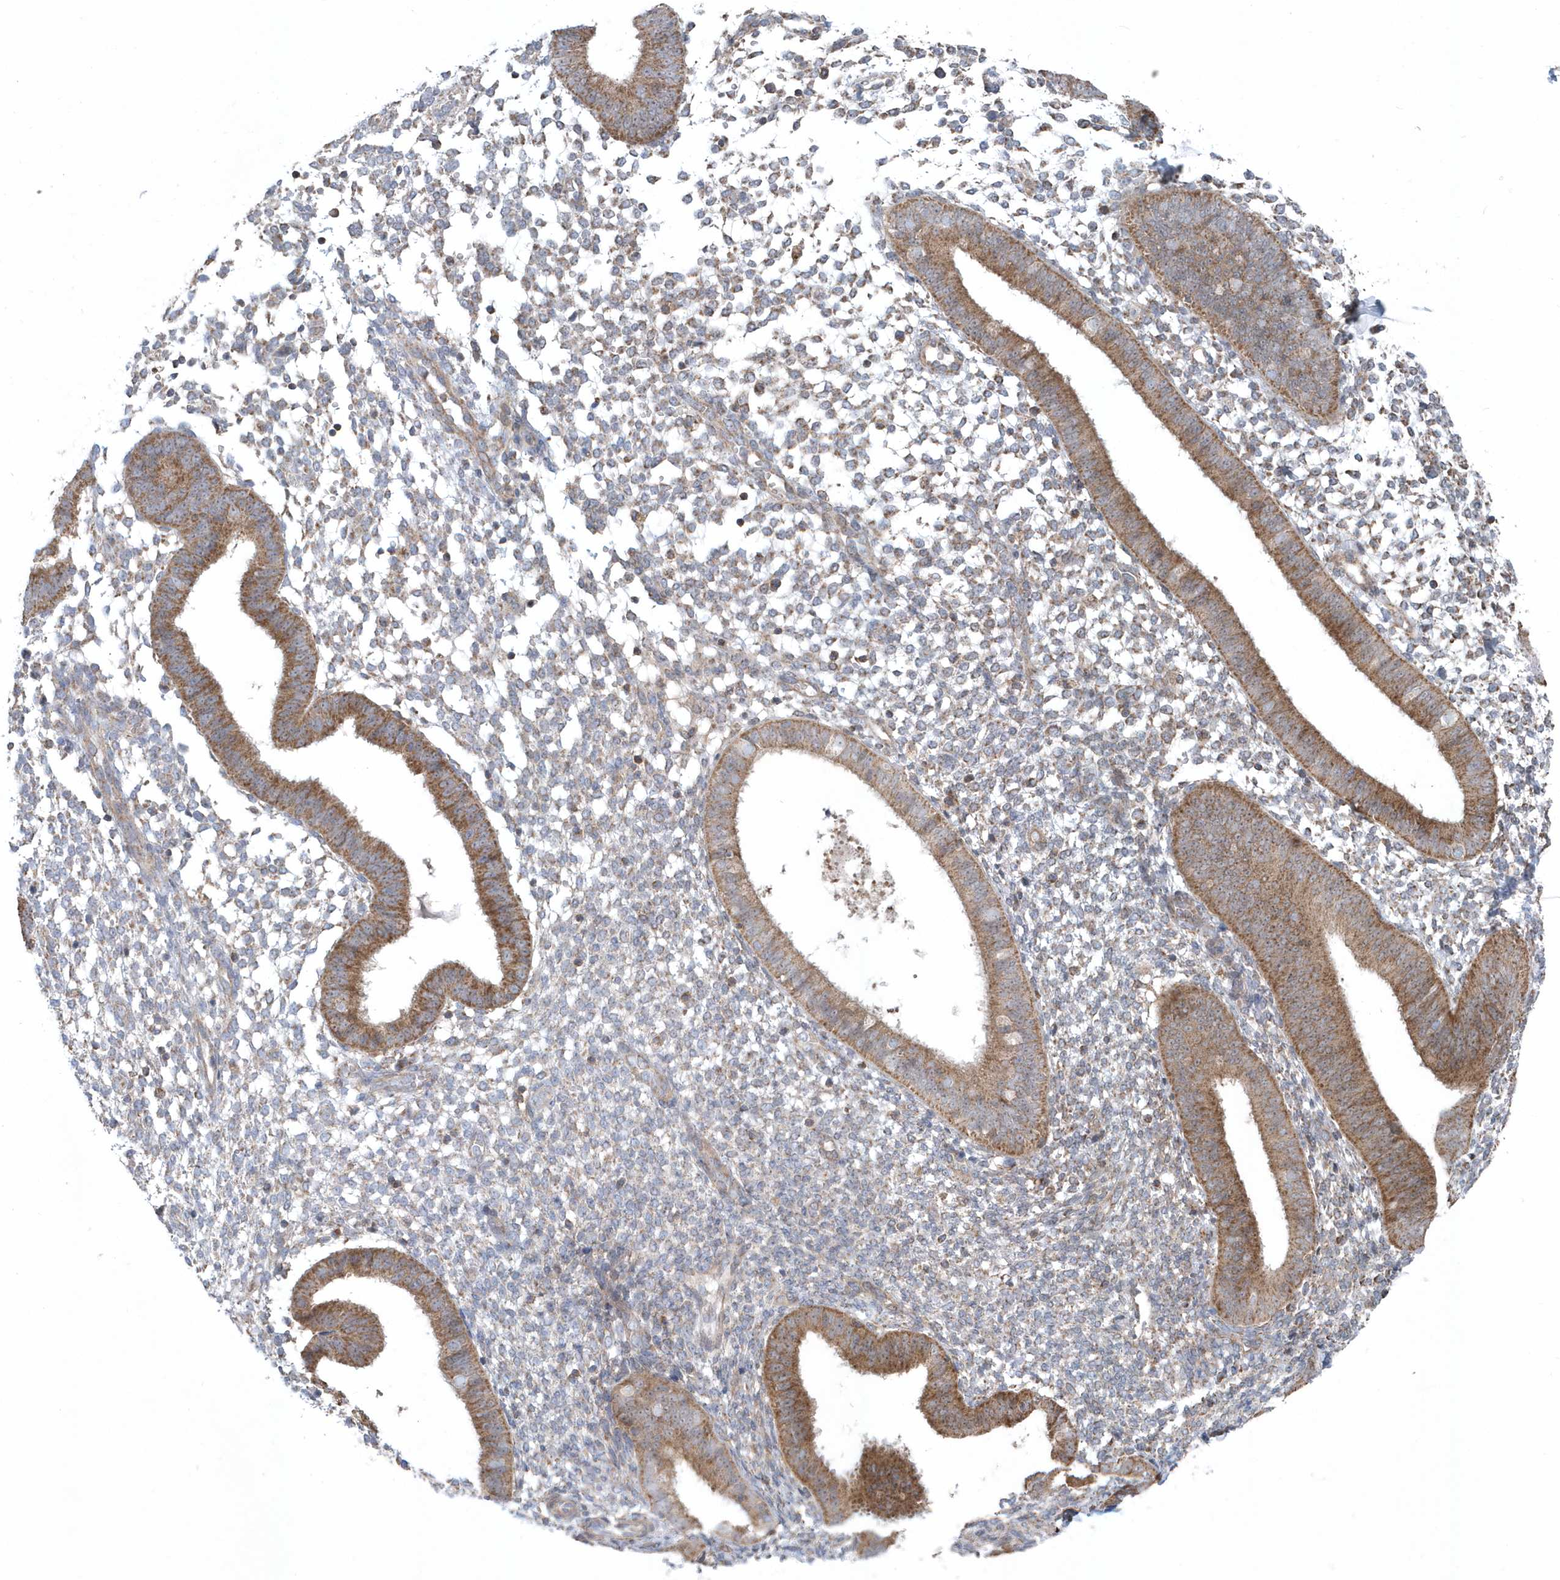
{"staining": {"intensity": "moderate", "quantity": "25%-75%", "location": "cytoplasmic/membranous"}, "tissue": "endometrium", "cell_type": "Cells in endometrial stroma", "image_type": "normal", "snomed": [{"axis": "morphology", "description": "Normal tissue, NOS"}, {"axis": "topography", "description": "Uterus"}, {"axis": "topography", "description": "Endometrium"}], "caption": "This is a histology image of immunohistochemistry (IHC) staining of unremarkable endometrium, which shows moderate staining in the cytoplasmic/membranous of cells in endometrial stroma.", "gene": "PPP1R7", "patient": {"sex": "female", "age": 48}}